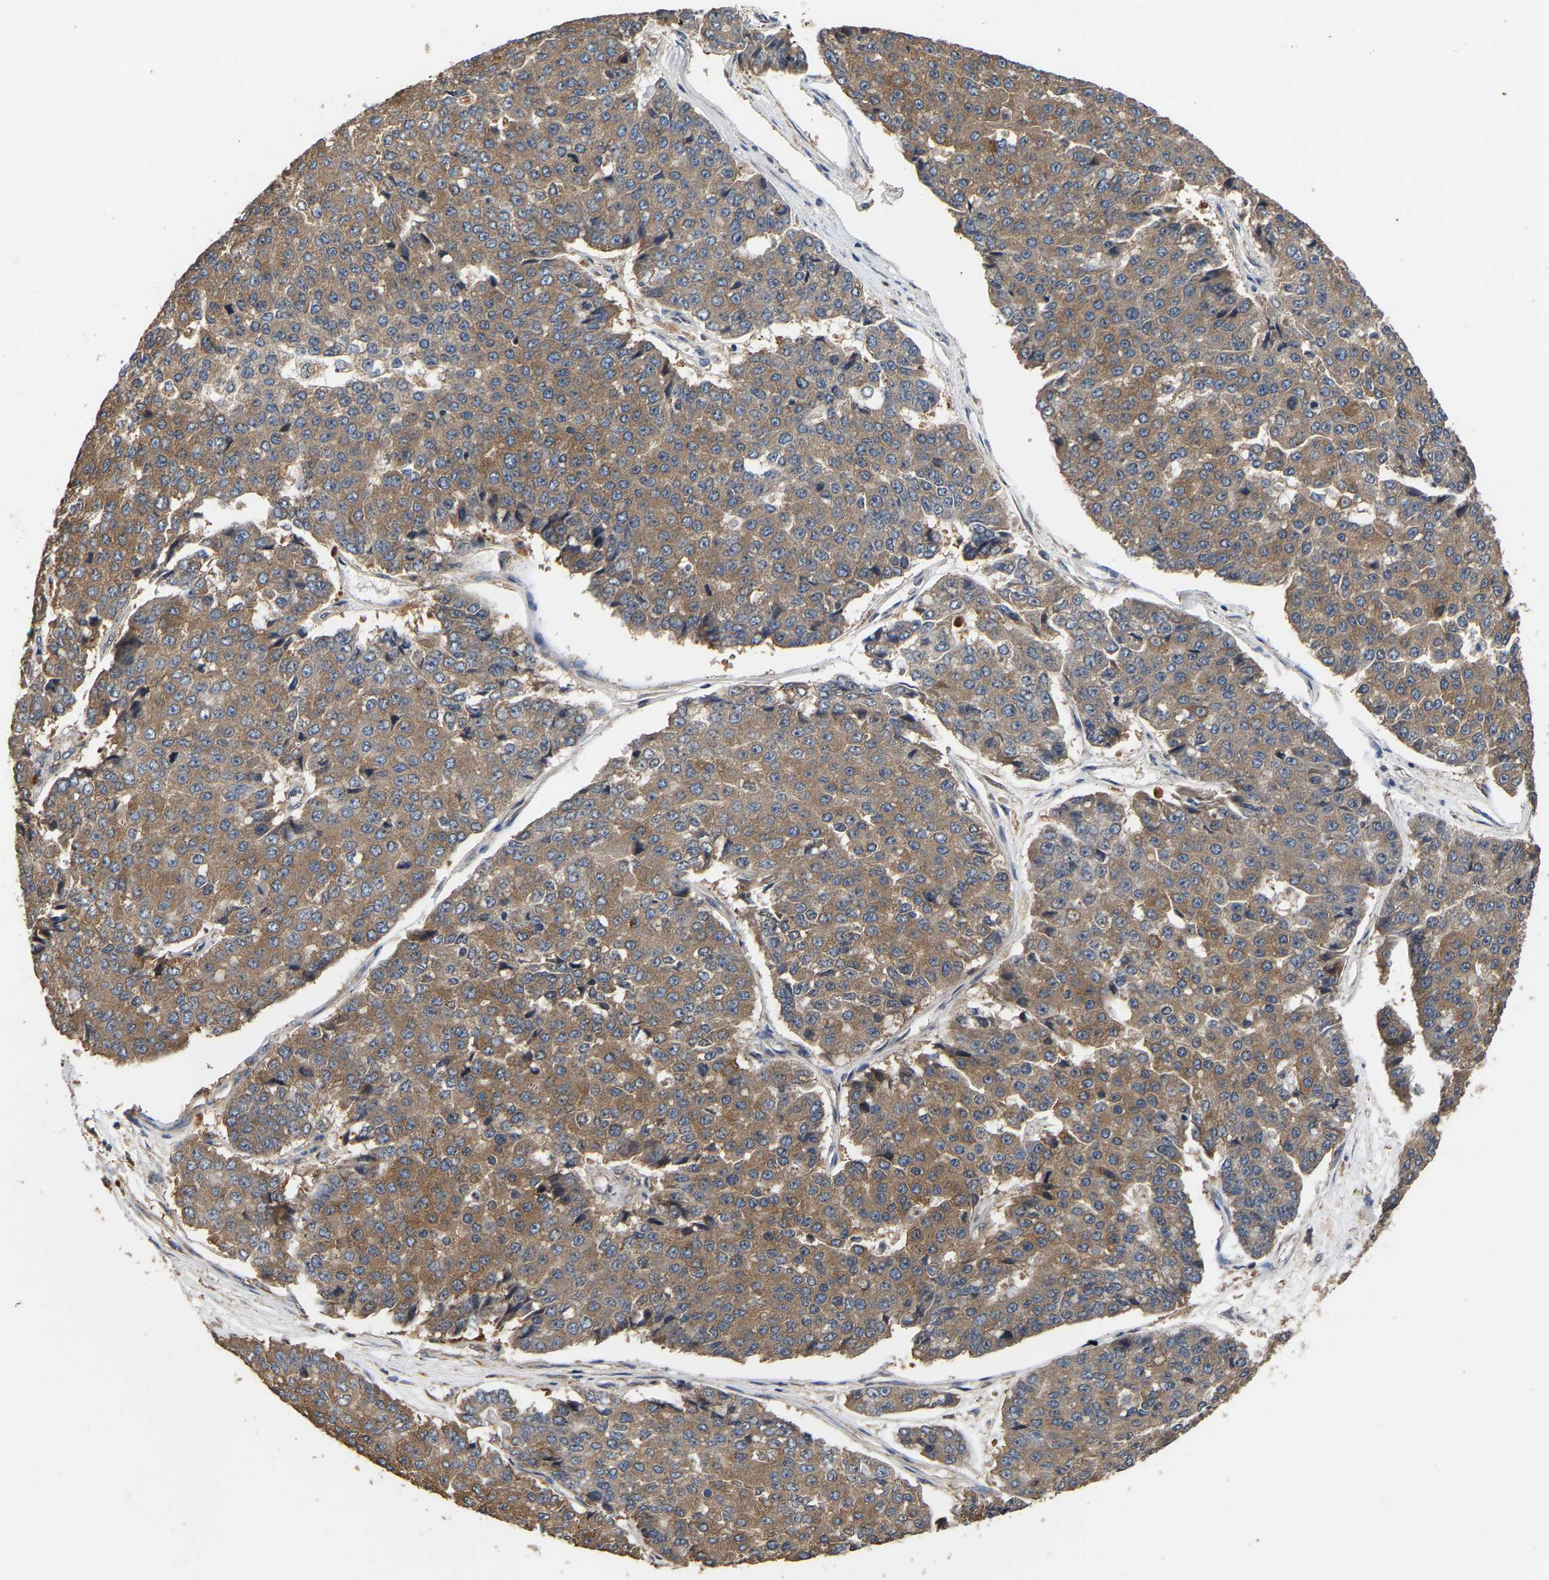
{"staining": {"intensity": "moderate", "quantity": ">75%", "location": "cytoplasmic/membranous"}, "tissue": "pancreatic cancer", "cell_type": "Tumor cells", "image_type": "cancer", "snomed": [{"axis": "morphology", "description": "Adenocarcinoma, NOS"}, {"axis": "topography", "description": "Pancreas"}], "caption": "Moderate cytoplasmic/membranous protein staining is identified in approximately >75% of tumor cells in pancreatic cancer.", "gene": "AIMP2", "patient": {"sex": "male", "age": 50}}